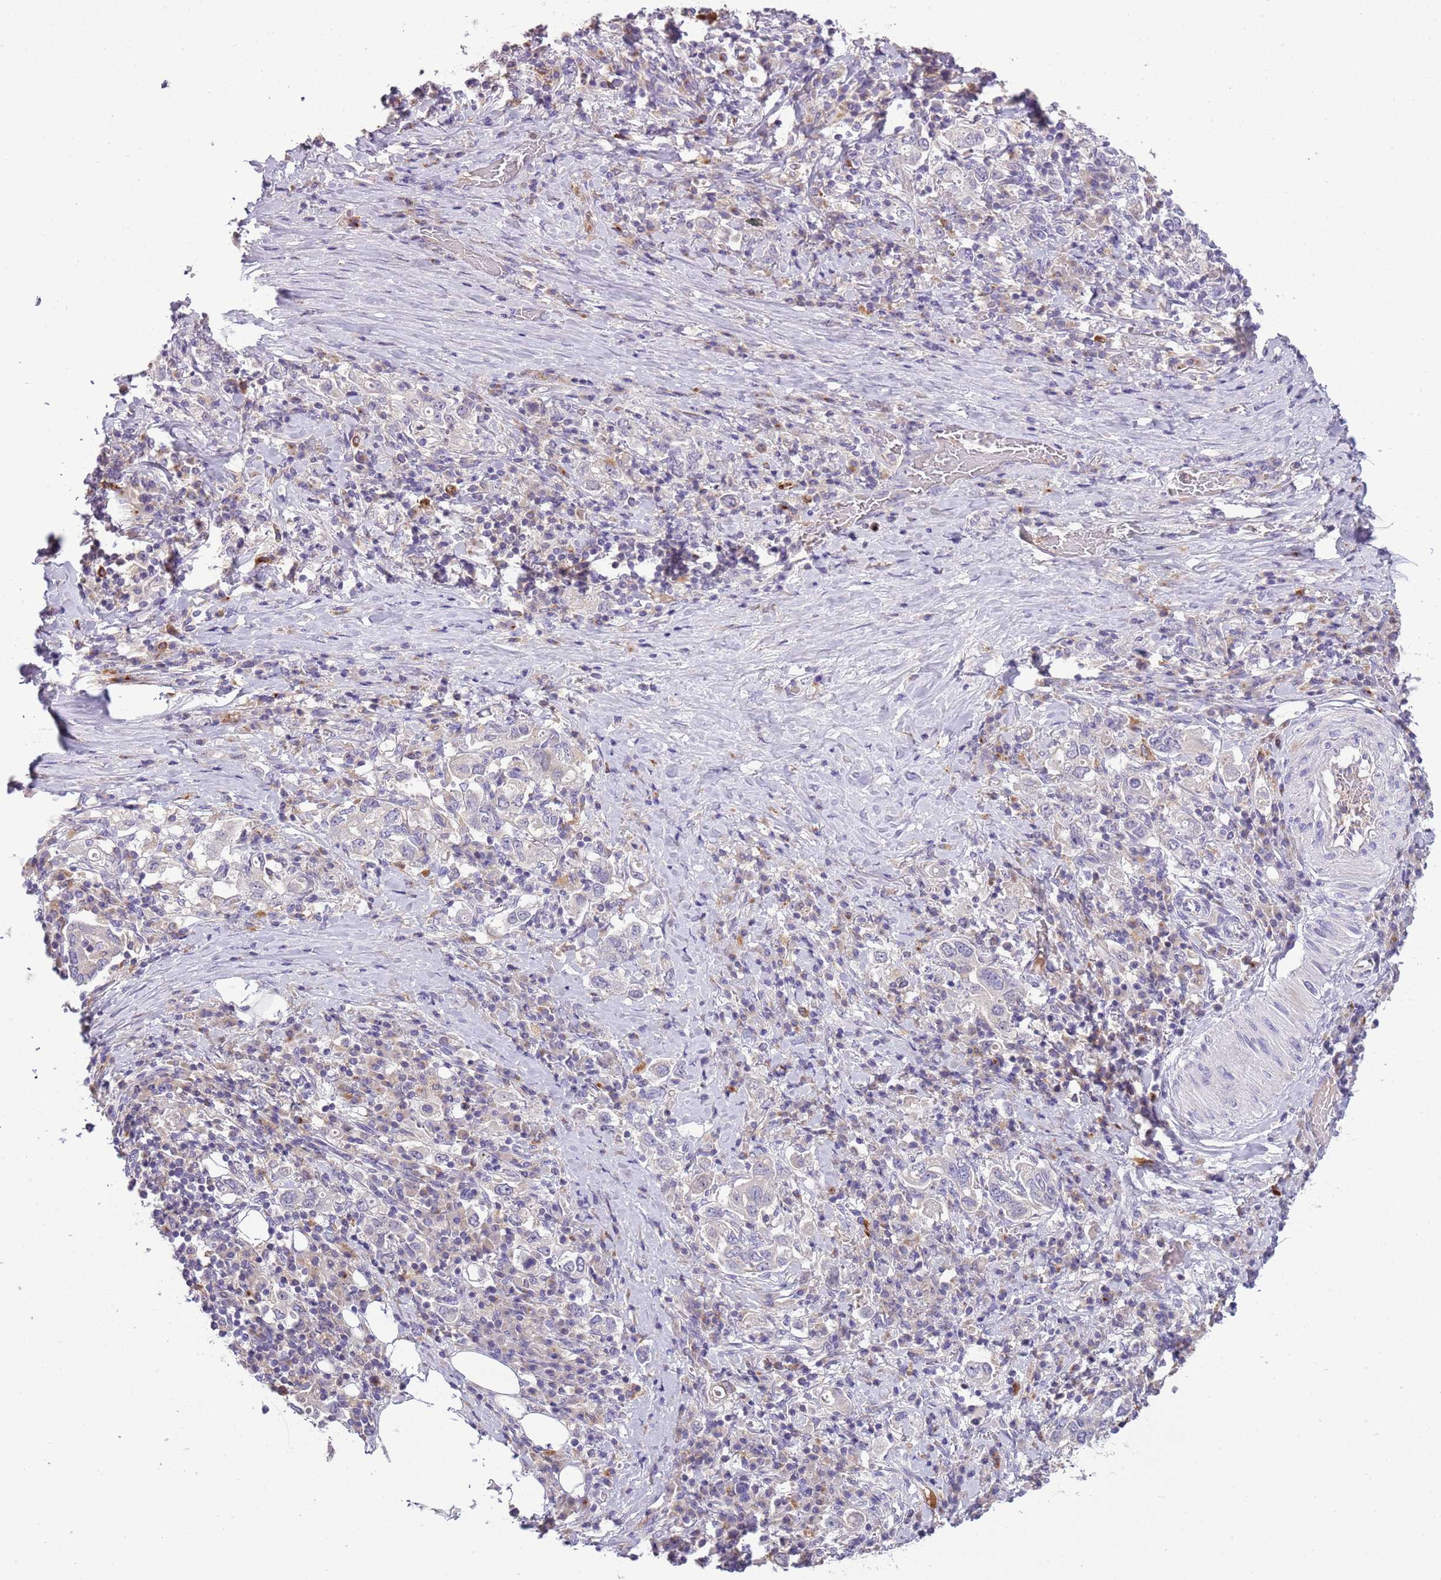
{"staining": {"intensity": "negative", "quantity": "none", "location": "none"}, "tissue": "stomach cancer", "cell_type": "Tumor cells", "image_type": "cancer", "snomed": [{"axis": "morphology", "description": "Adenocarcinoma, NOS"}, {"axis": "topography", "description": "Stomach, upper"}, {"axis": "topography", "description": "Stomach"}], "caption": "Micrograph shows no protein positivity in tumor cells of stomach cancer tissue. (Stains: DAB (3,3'-diaminobenzidine) immunohistochemistry (IHC) with hematoxylin counter stain, Microscopy: brightfield microscopy at high magnification).", "gene": "SCAMP5", "patient": {"sex": "male", "age": 62}}